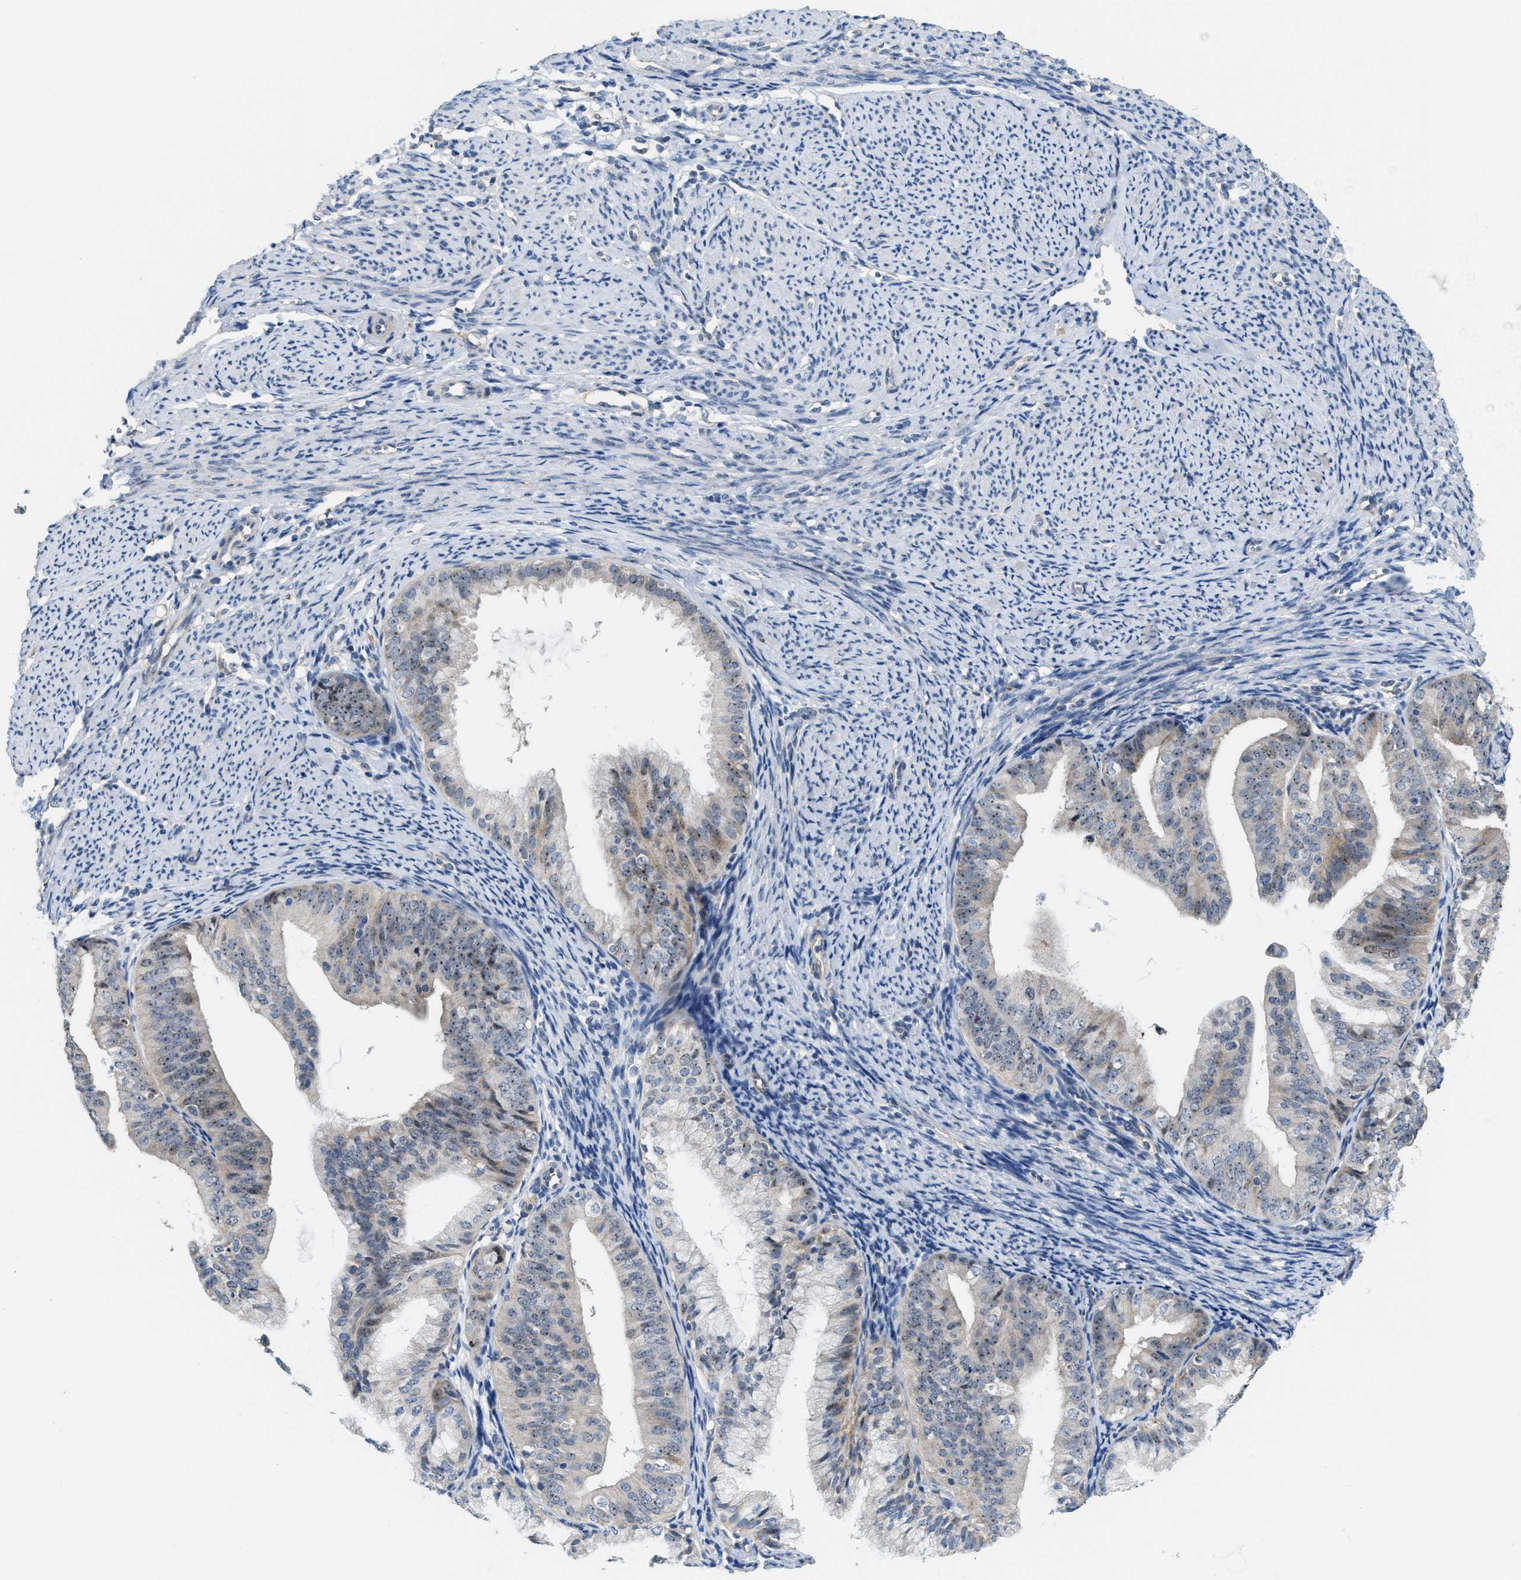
{"staining": {"intensity": "weak", "quantity": "<25%", "location": "nuclear"}, "tissue": "endometrial cancer", "cell_type": "Tumor cells", "image_type": "cancer", "snomed": [{"axis": "morphology", "description": "Adenocarcinoma, NOS"}, {"axis": "topography", "description": "Endometrium"}], "caption": "IHC image of endometrial cancer (adenocarcinoma) stained for a protein (brown), which displays no positivity in tumor cells.", "gene": "ZNF783", "patient": {"sex": "female", "age": 63}}